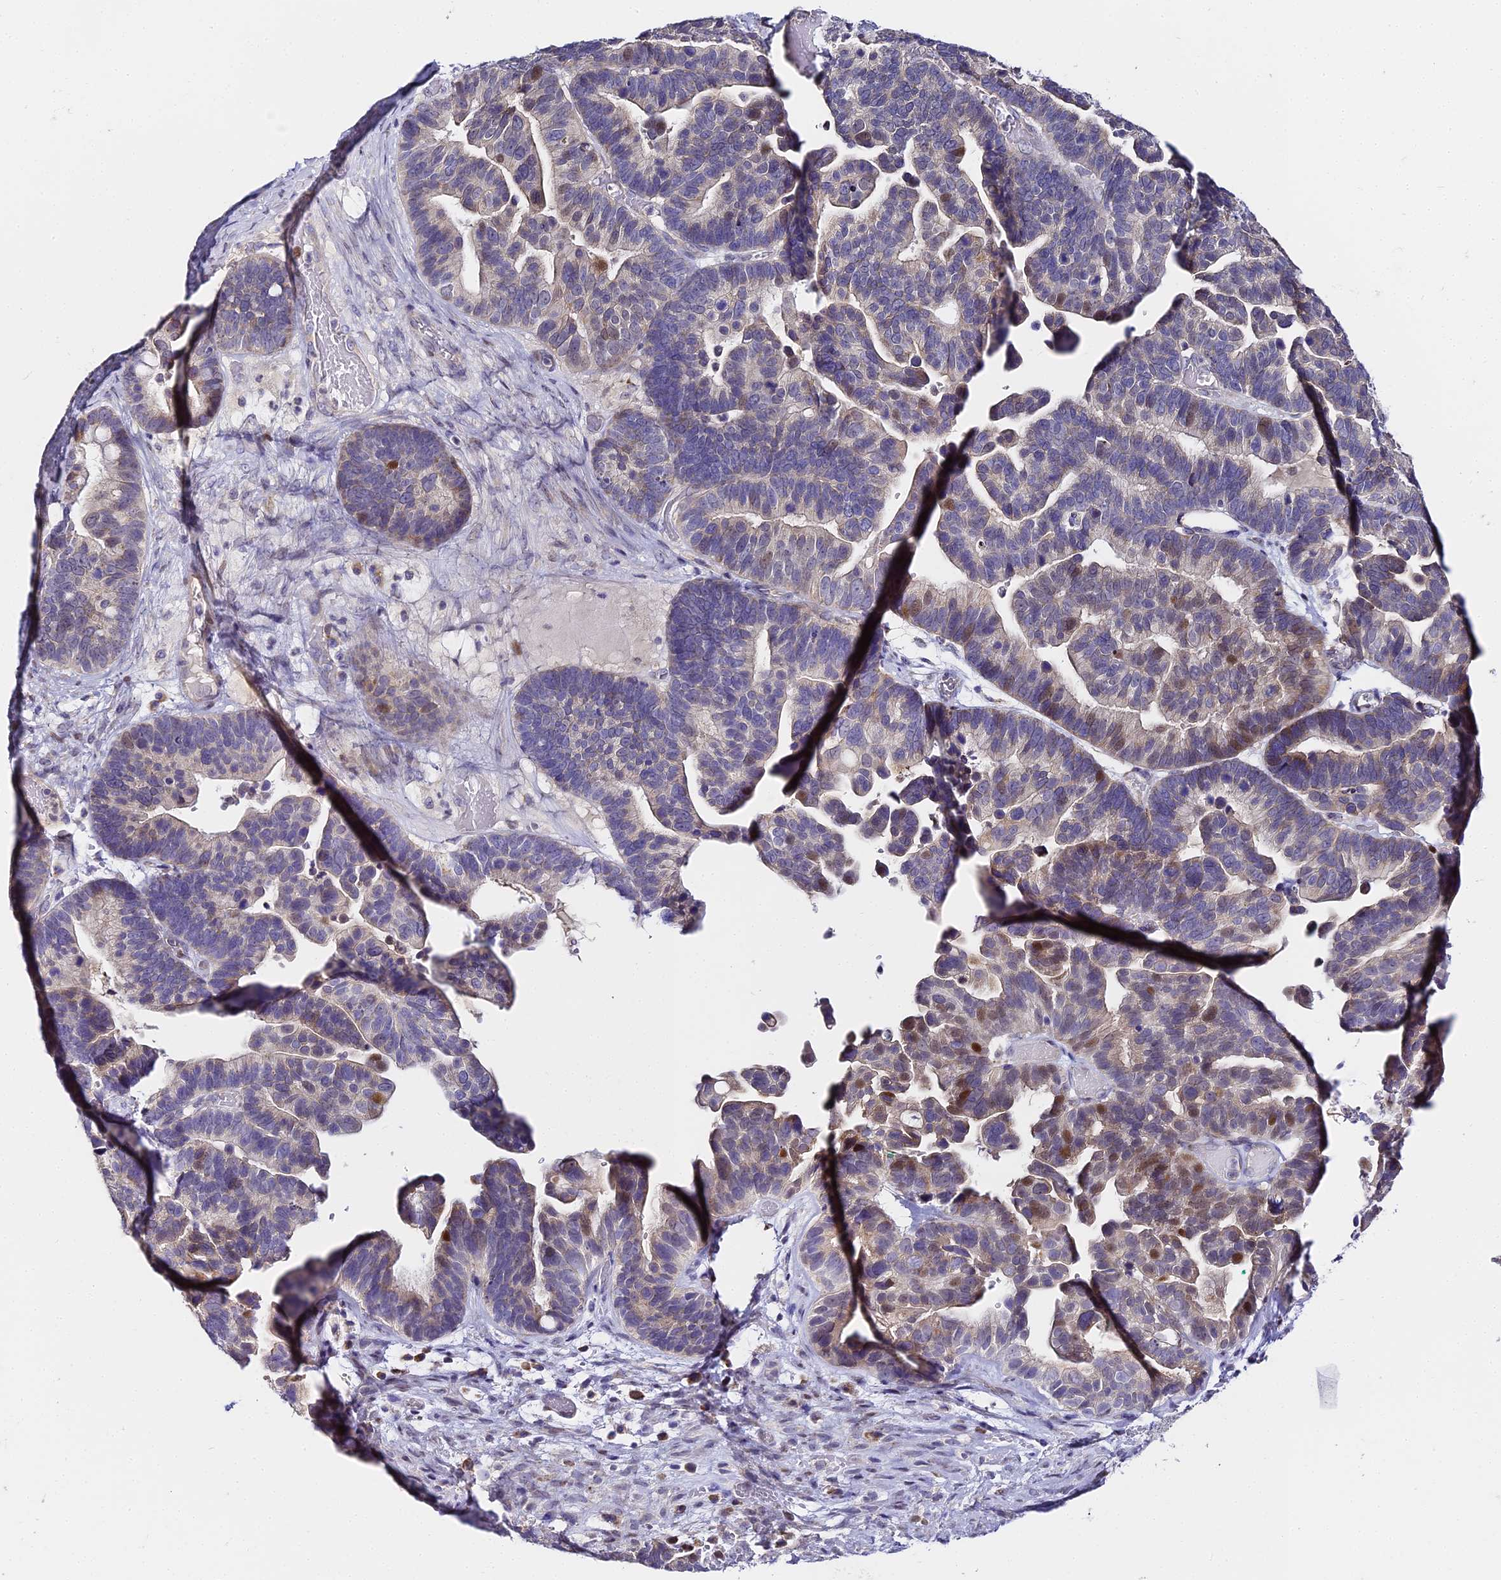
{"staining": {"intensity": "moderate", "quantity": "<25%", "location": "nuclear"}, "tissue": "ovarian cancer", "cell_type": "Tumor cells", "image_type": "cancer", "snomed": [{"axis": "morphology", "description": "Cystadenocarcinoma, serous, NOS"}, {"axis": "topography", "description": "Ovary"}], "caption": "Immunohistochemical staining of ovarian cancer shows low levels of moderate nuclear positivity in about <25% of tumor cells.", "gene": "SERP1", "patient": {"sex": "female", "age": 56}}